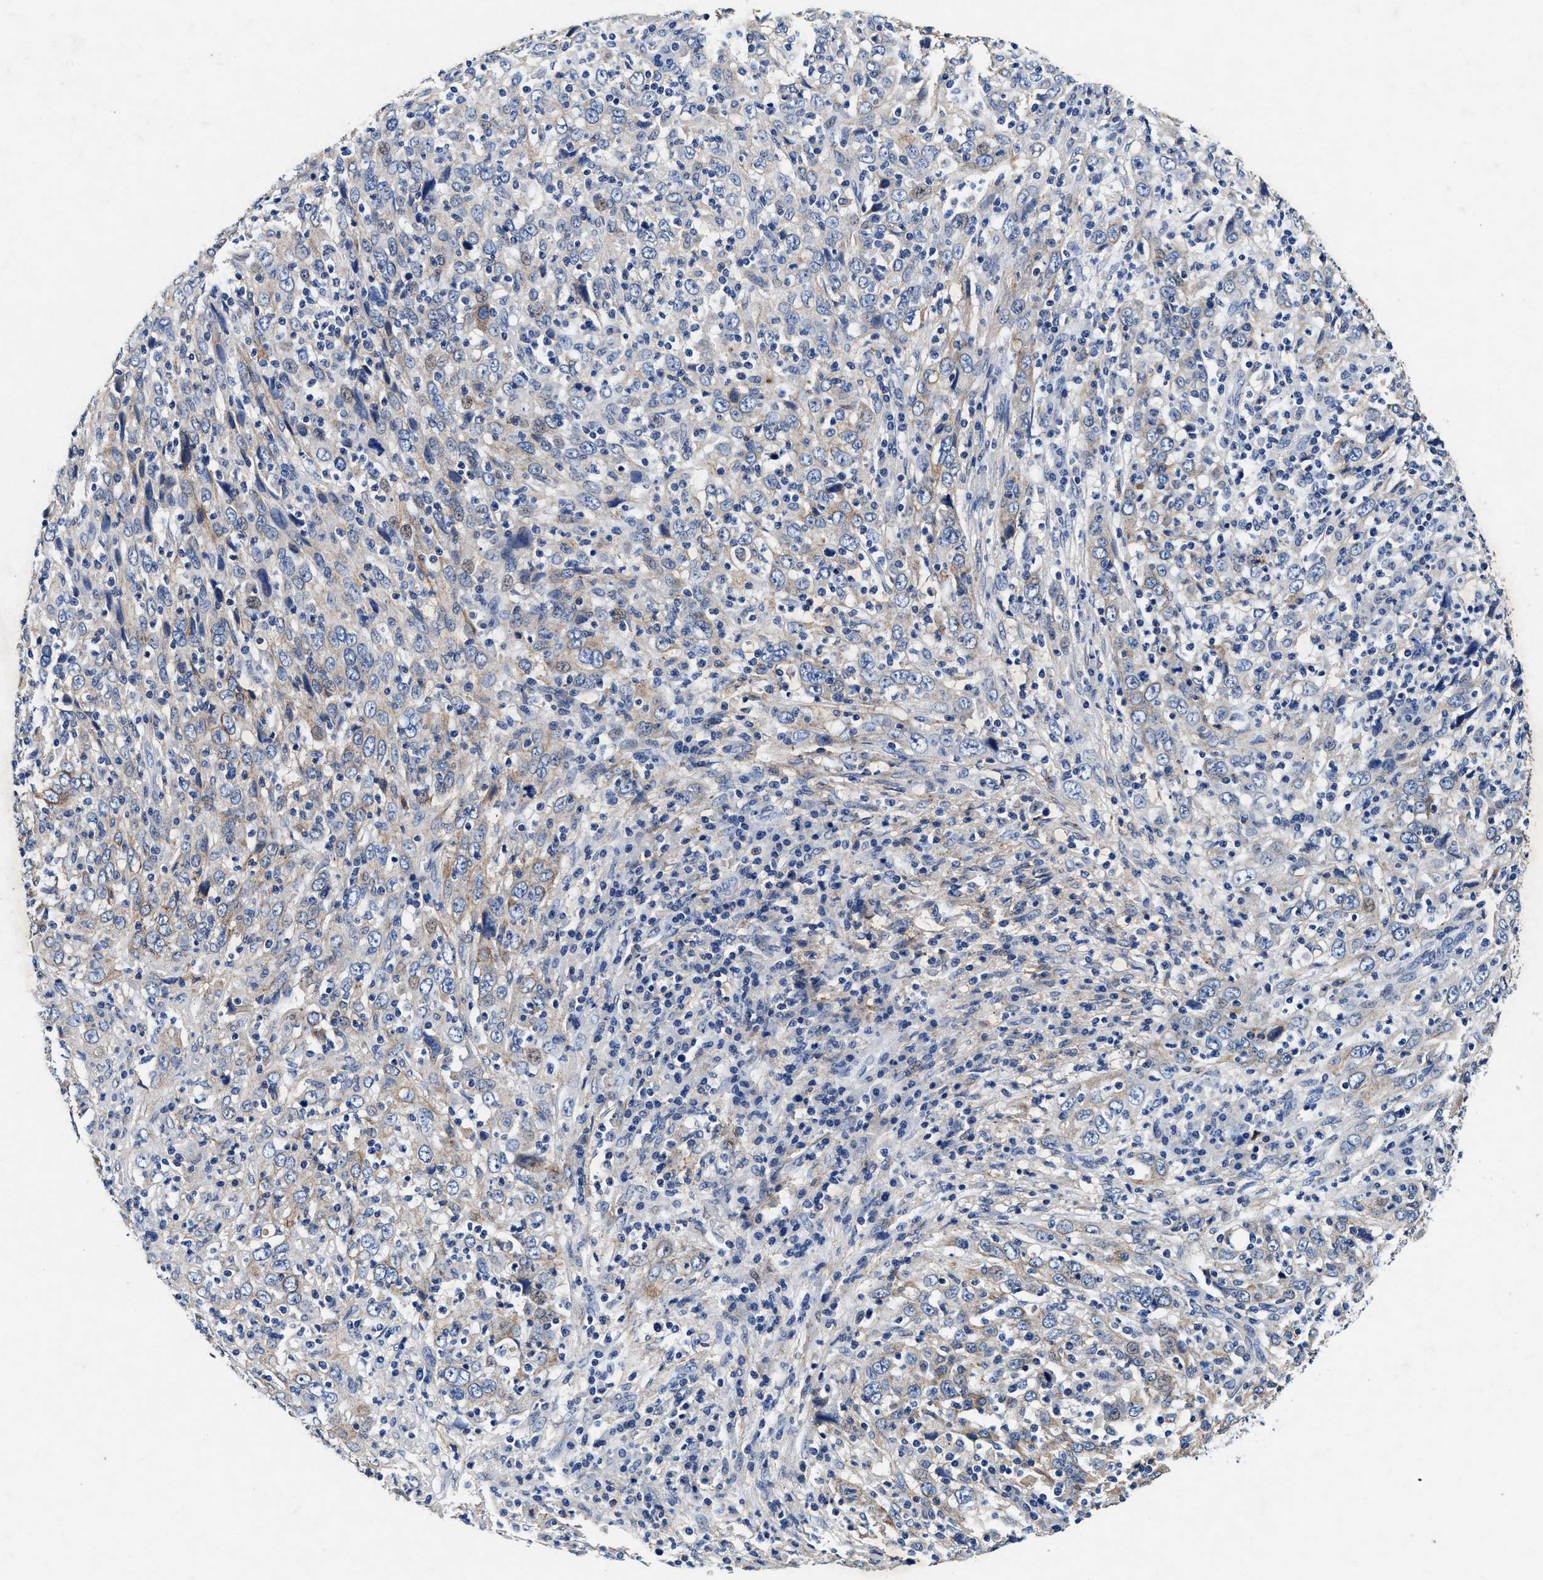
{"staining": {"intensity": "weak", "quantity": "25%-75%", "location": "cytoplasmic/membranous"}, "tissue": "cervical cancer", "cell_type": "Tumor cells", "image_type": "cancer", "snomed": [{"axis": "morphology", "description": "Squamous cell carcinoma, NOS"}, {"axis": "topography", "description": "Cervix"}], "caption": "The image shows a brown stain indicating the presence of a protein in the cytoplasmic/membranous of tumor cells in cervical cancer.", "gene": "SLC8A1", "patient": {"sex": "female", "age": 46}}